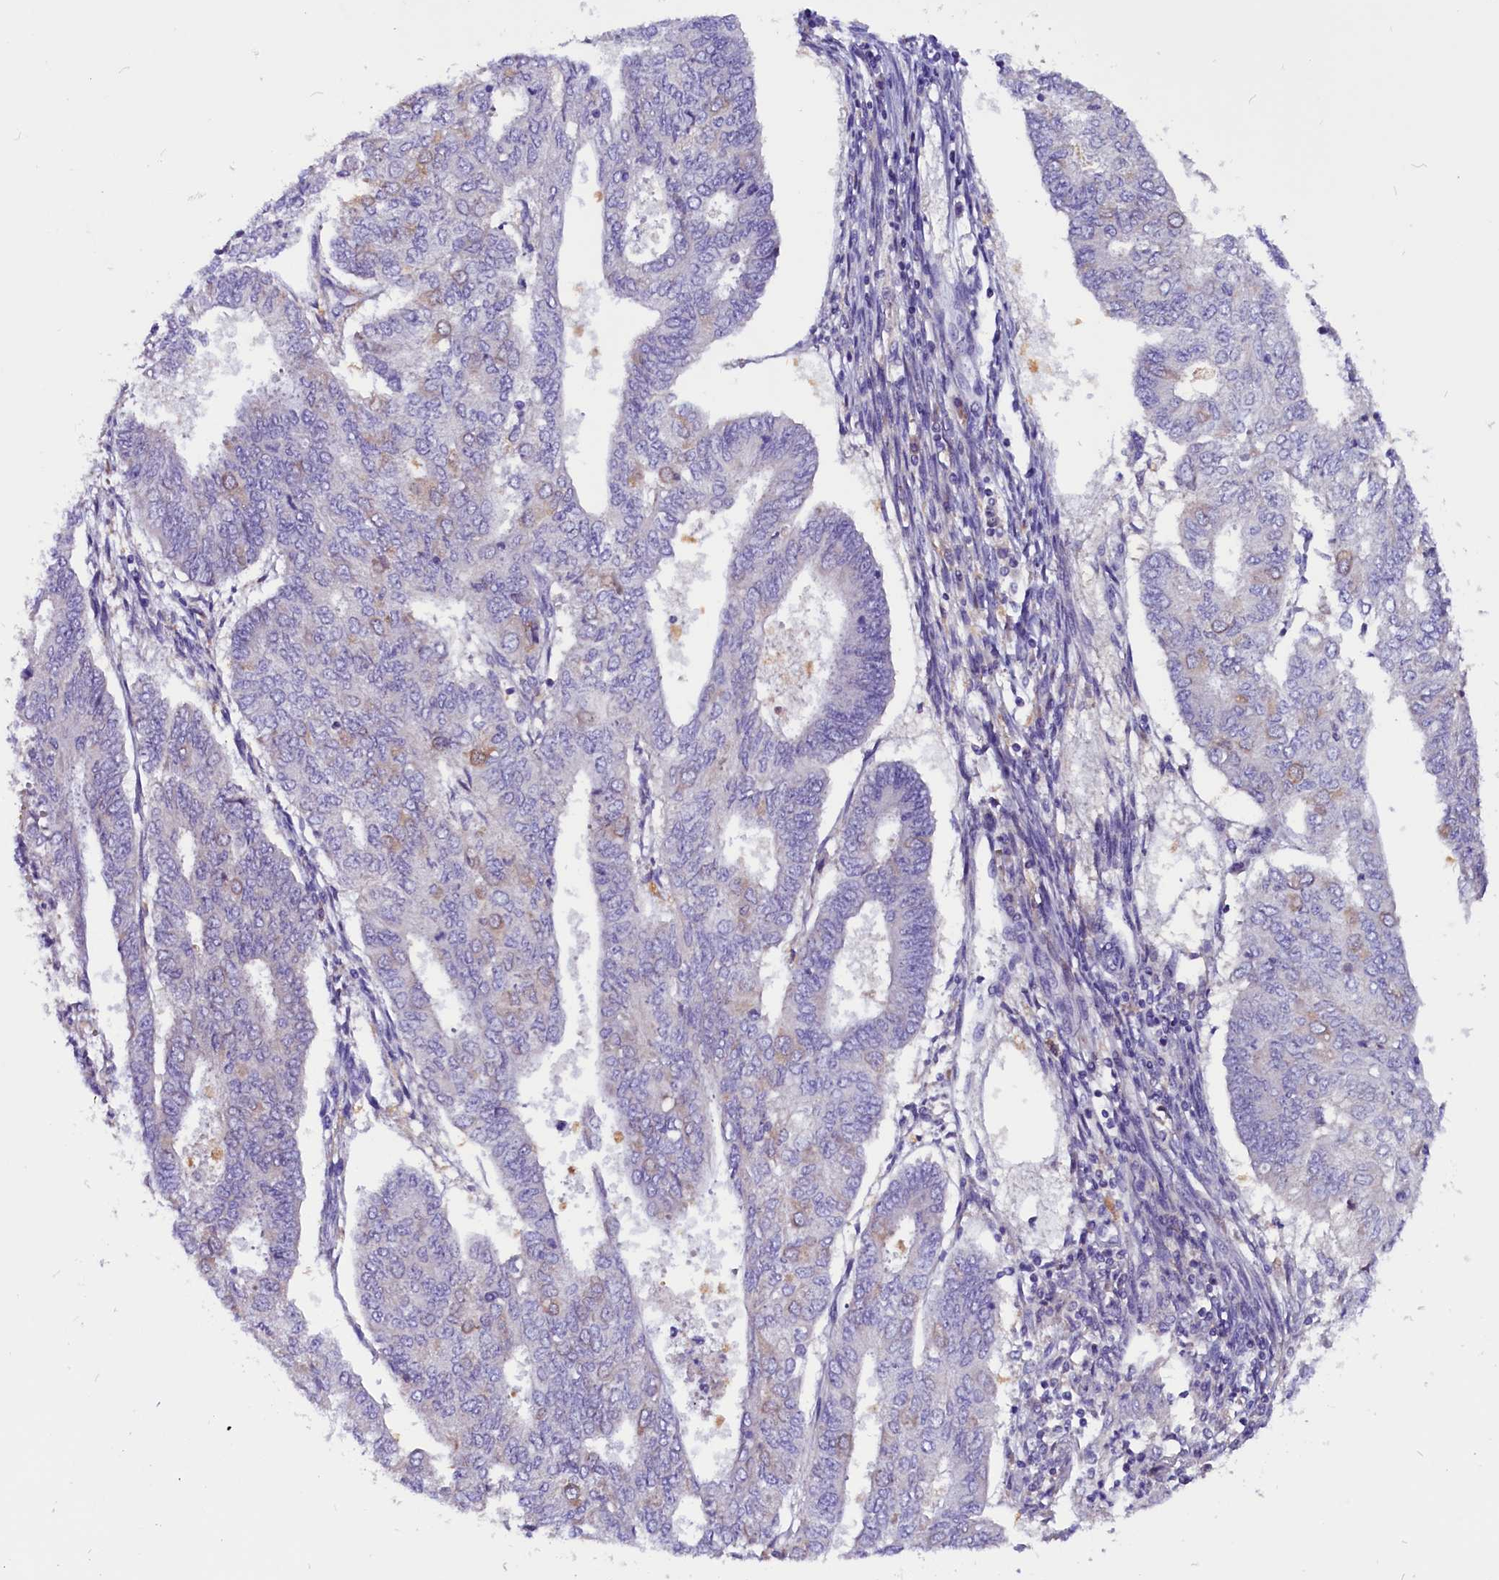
{"staining": {"intensity": "moderate", "quantity": "<25%", "location": "cytoplasmic/membranous"}, "tissue": "endometrial cancer", "cell_type": "Tumor cells", "image_type": "cancer", "snomed": [{"axis": "morphology", "description": "Adenocarcinoma, NOS"}, {"axis": "topography", "description": "Endometrium"}], "caption": "Moderate cytoplasmic/membranous positivity is identified in approximately <25% of tumor cells in adenocarcinoma (endometrial). The protein is shown in brown color, while the nuclei are stained blue.", "gene": "CCBE1", "patient": {"sex": "female", "age": 68}}